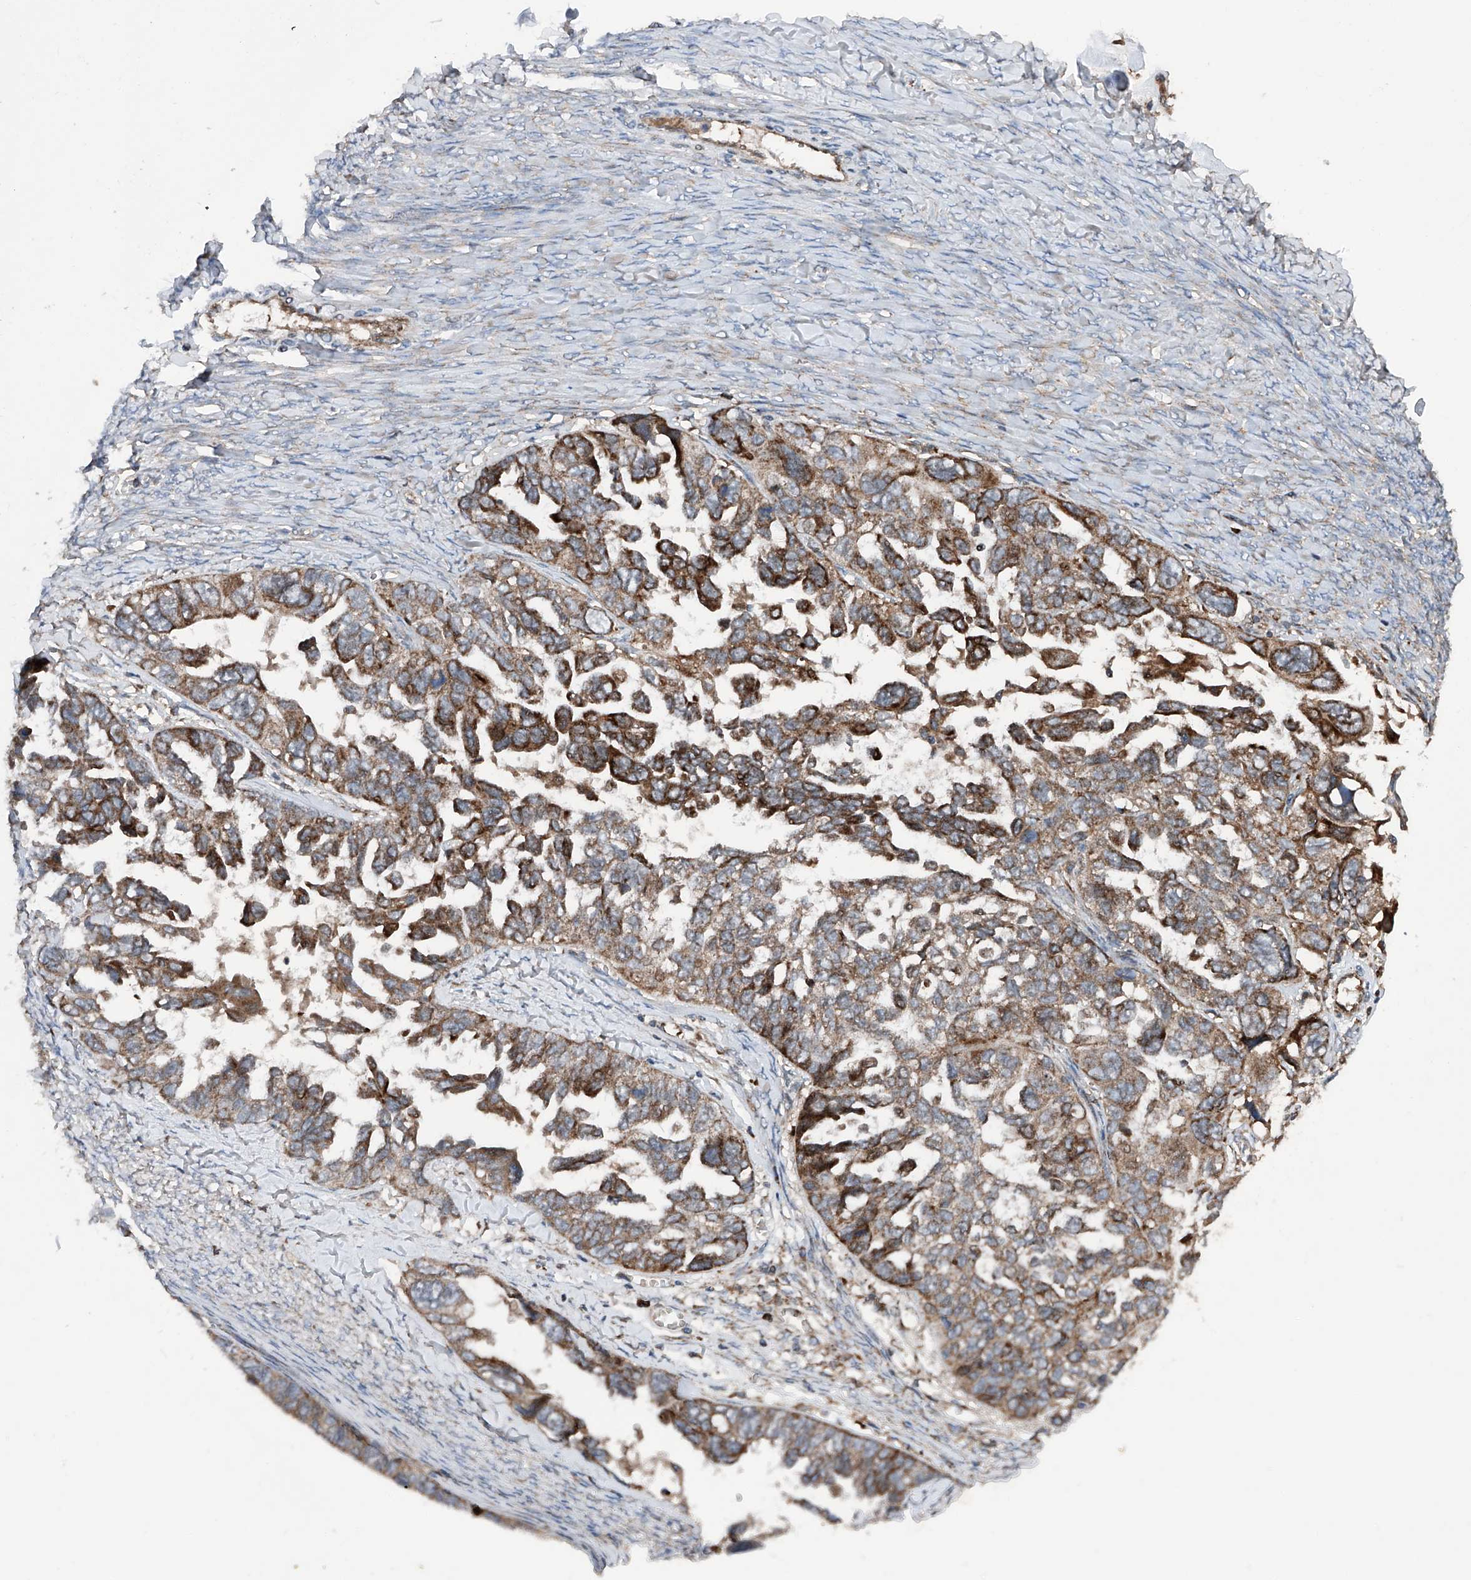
{"staining": {"intensity": "moderate", "quantity": ">75%", "location": "cytoplasmic/membranous"}, "tissue": "ovarian cancer", "cell_type": "Tumor cells", "image_type": "cancer", "snomed": [{"axis": "morphology", "description": "Cystadenocarcinoma, serous, NOS"}, {"axis": "topography", "description": "Ovary"}], "caption": "DAB immunohistochemical staining of ovarian cancer exhibits moderate cytoplasmic/membranous protein expression in about >75% of tumor cells.", "gene": "DAD1", "patient": {"sex": "female", "age": 79}}